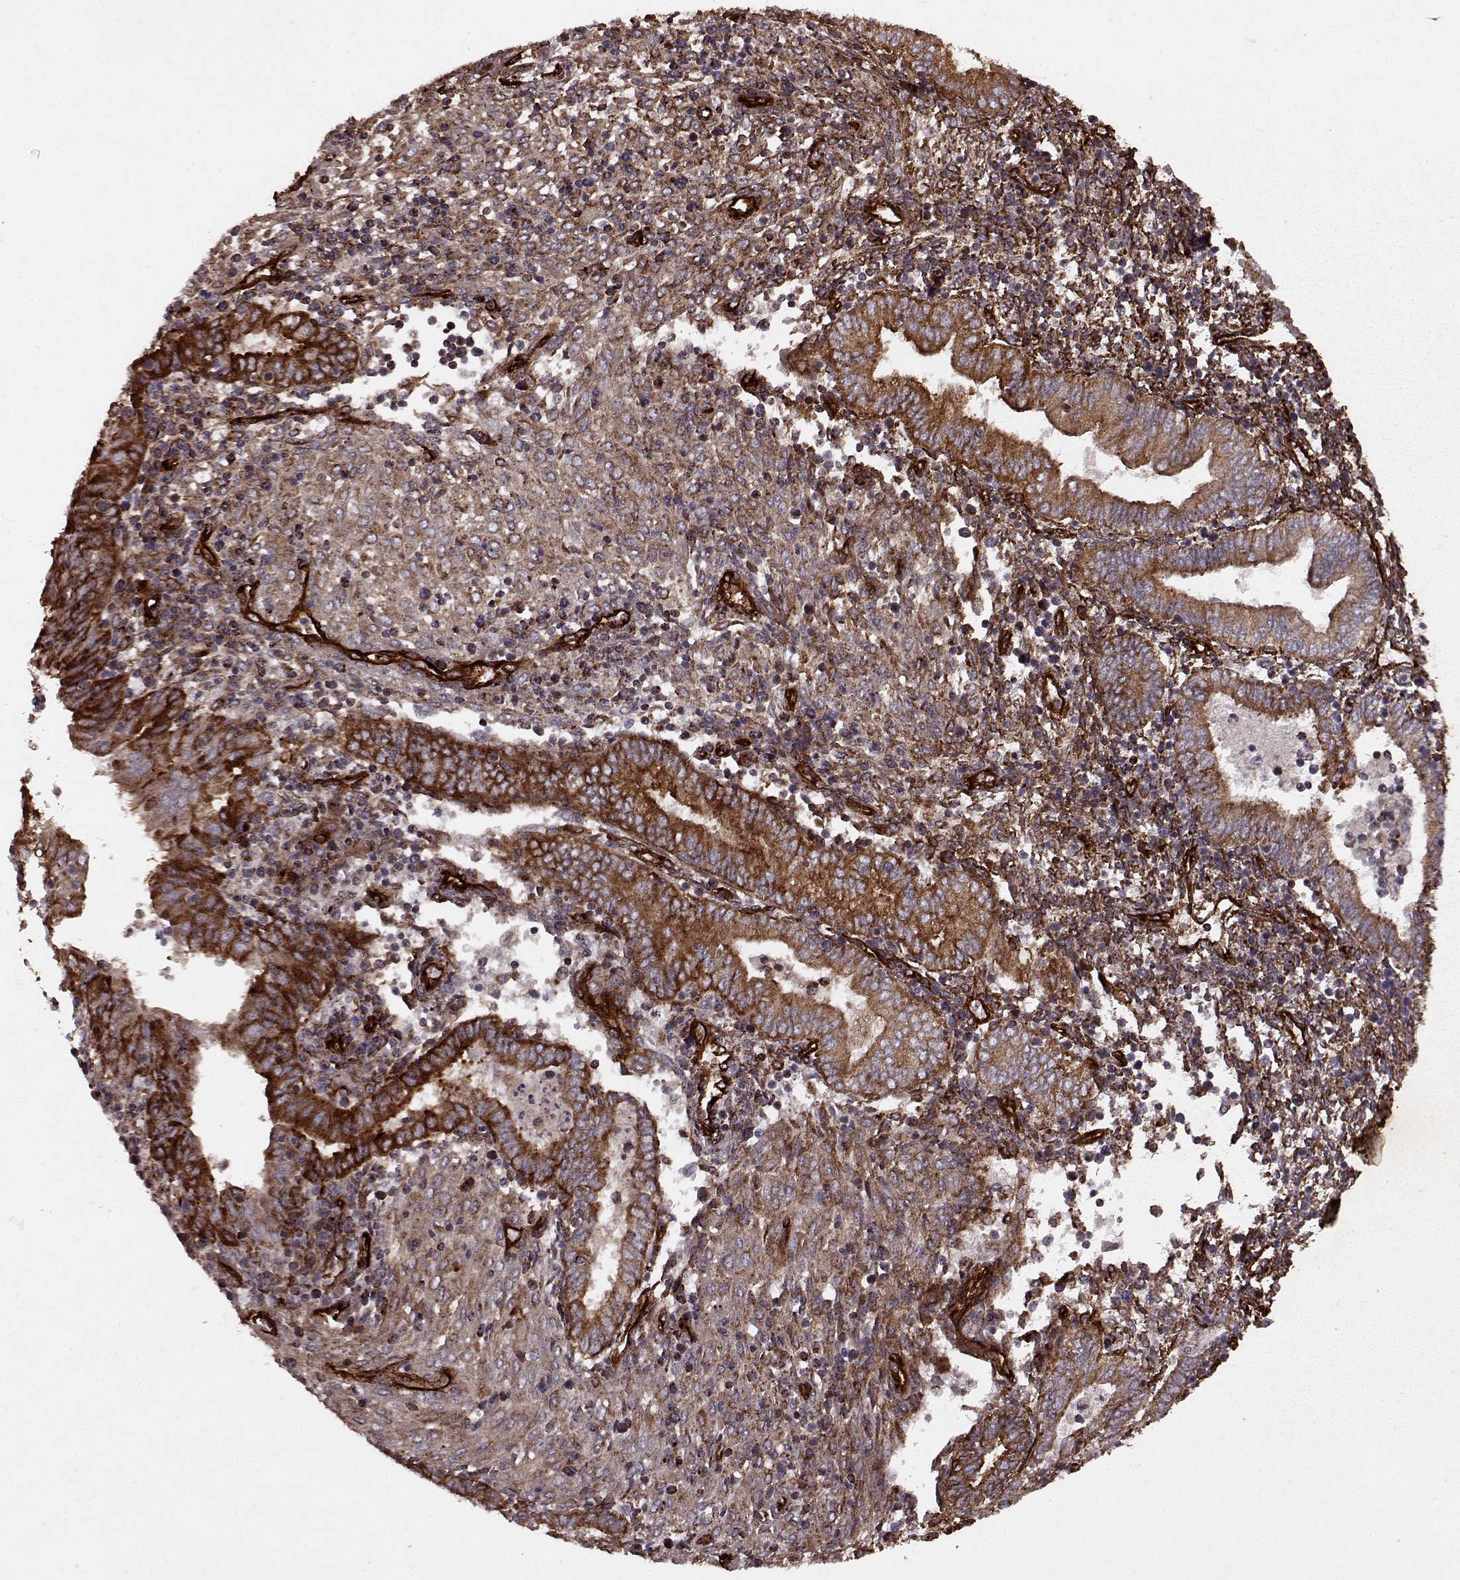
{"staining": {"intensity": "strong", "quantity": "25%-75%", "location": "cytoplasmic/membranous"}, "tissue": "endometrium", "cell_type": "Cells in endometrial stroma", "image_type": "normal", "snomed": [{"axis": "morphology", "description": "Normal tissue, NOS"}, {"axis": "topography", "description": "Endometrium"}], "caption": "An IHC photomicrograph of unremarkable tissue is shown. Protein staining in brown shows strong cytoplasmic/membranous positivity in endometrium within cells in endometrial stroma. (brown staining indicates protein expression, while blue staining denotes nuclei).", "gene": "ENSG00000285130", "patient": {"sex": "female", "age": 42}}